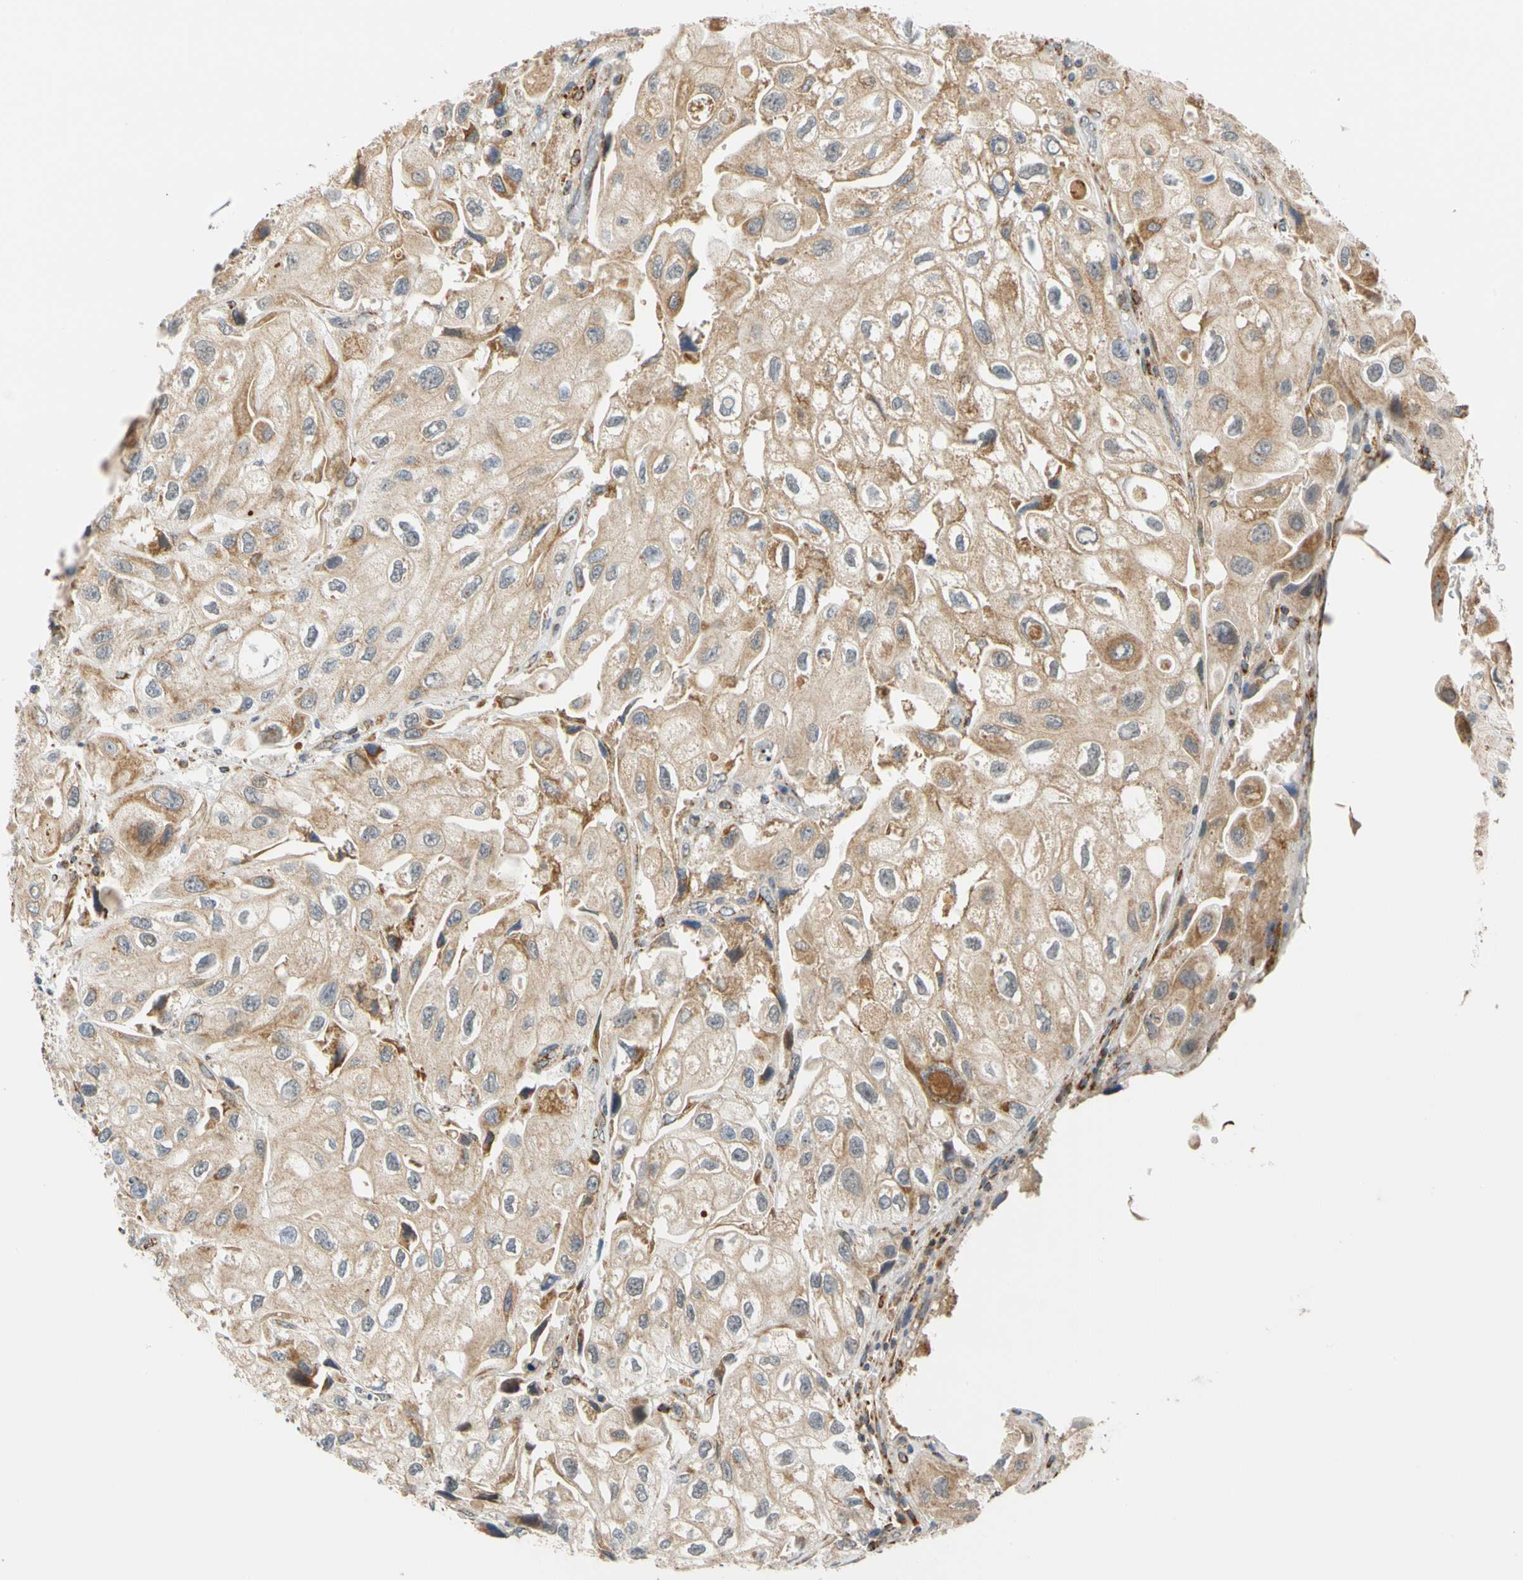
{"staining": {"intensity": "moderate", "quantity": "25%-75%", "location": "cytoplasmic/membranous"}, "tissue": "urothelial cancer", "cell_type": "Tumor cells", "image_type": "cancer", "snomed": [{"axis": "morphology", "description": "Urothelial carcinoma, High grade"}, {"axis": "topography", "description": "Urinary bladder"}], "caption": "Immunohistochemical staining of human urothelial cancer shows medium levels of moderate cytoplasmic/membranous expression in about 25%-75% of tumor cells.", "gene": "SFXN3", "patient": {"sex": "female", "age": 64}}